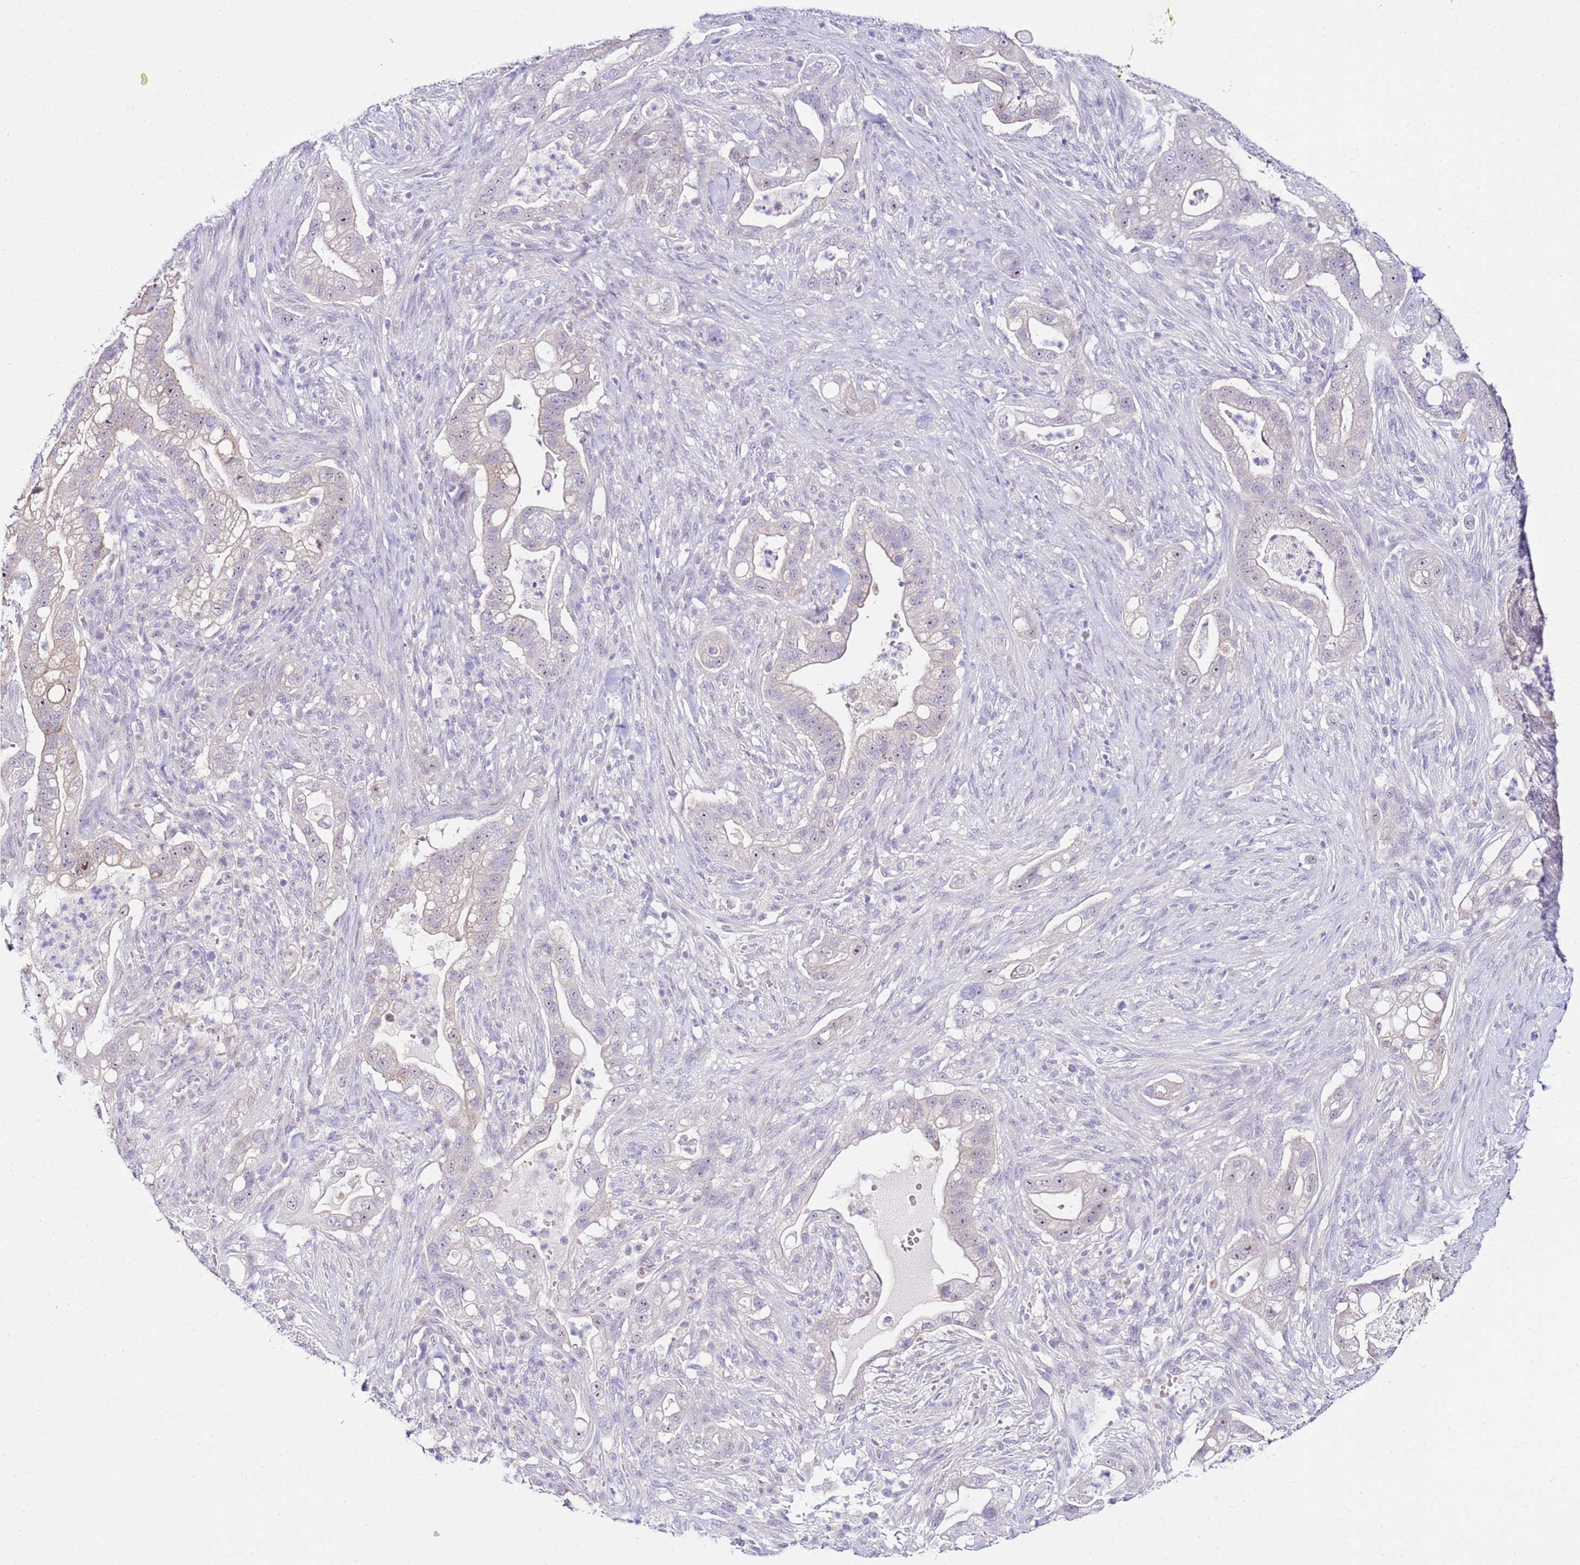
{"staining": {"intensity": "weak", "quantity": "<25%", "location": "cytoplasmic/membranous"}, "tissue": "pancreatic cancer", "cell_type": "Tumor cells", "image_type": "cancer", "snomed": [{"axis": "morphology", "description": "Adenocarcinoma, NOS"}, {"axis": "topography", "description": "Pancreas"}], "caption": "Tumor cells are negative for protein expression in human pancreatic cancer.", "gene": "HGD", "patient": {"sex": "male", "age": 44}}